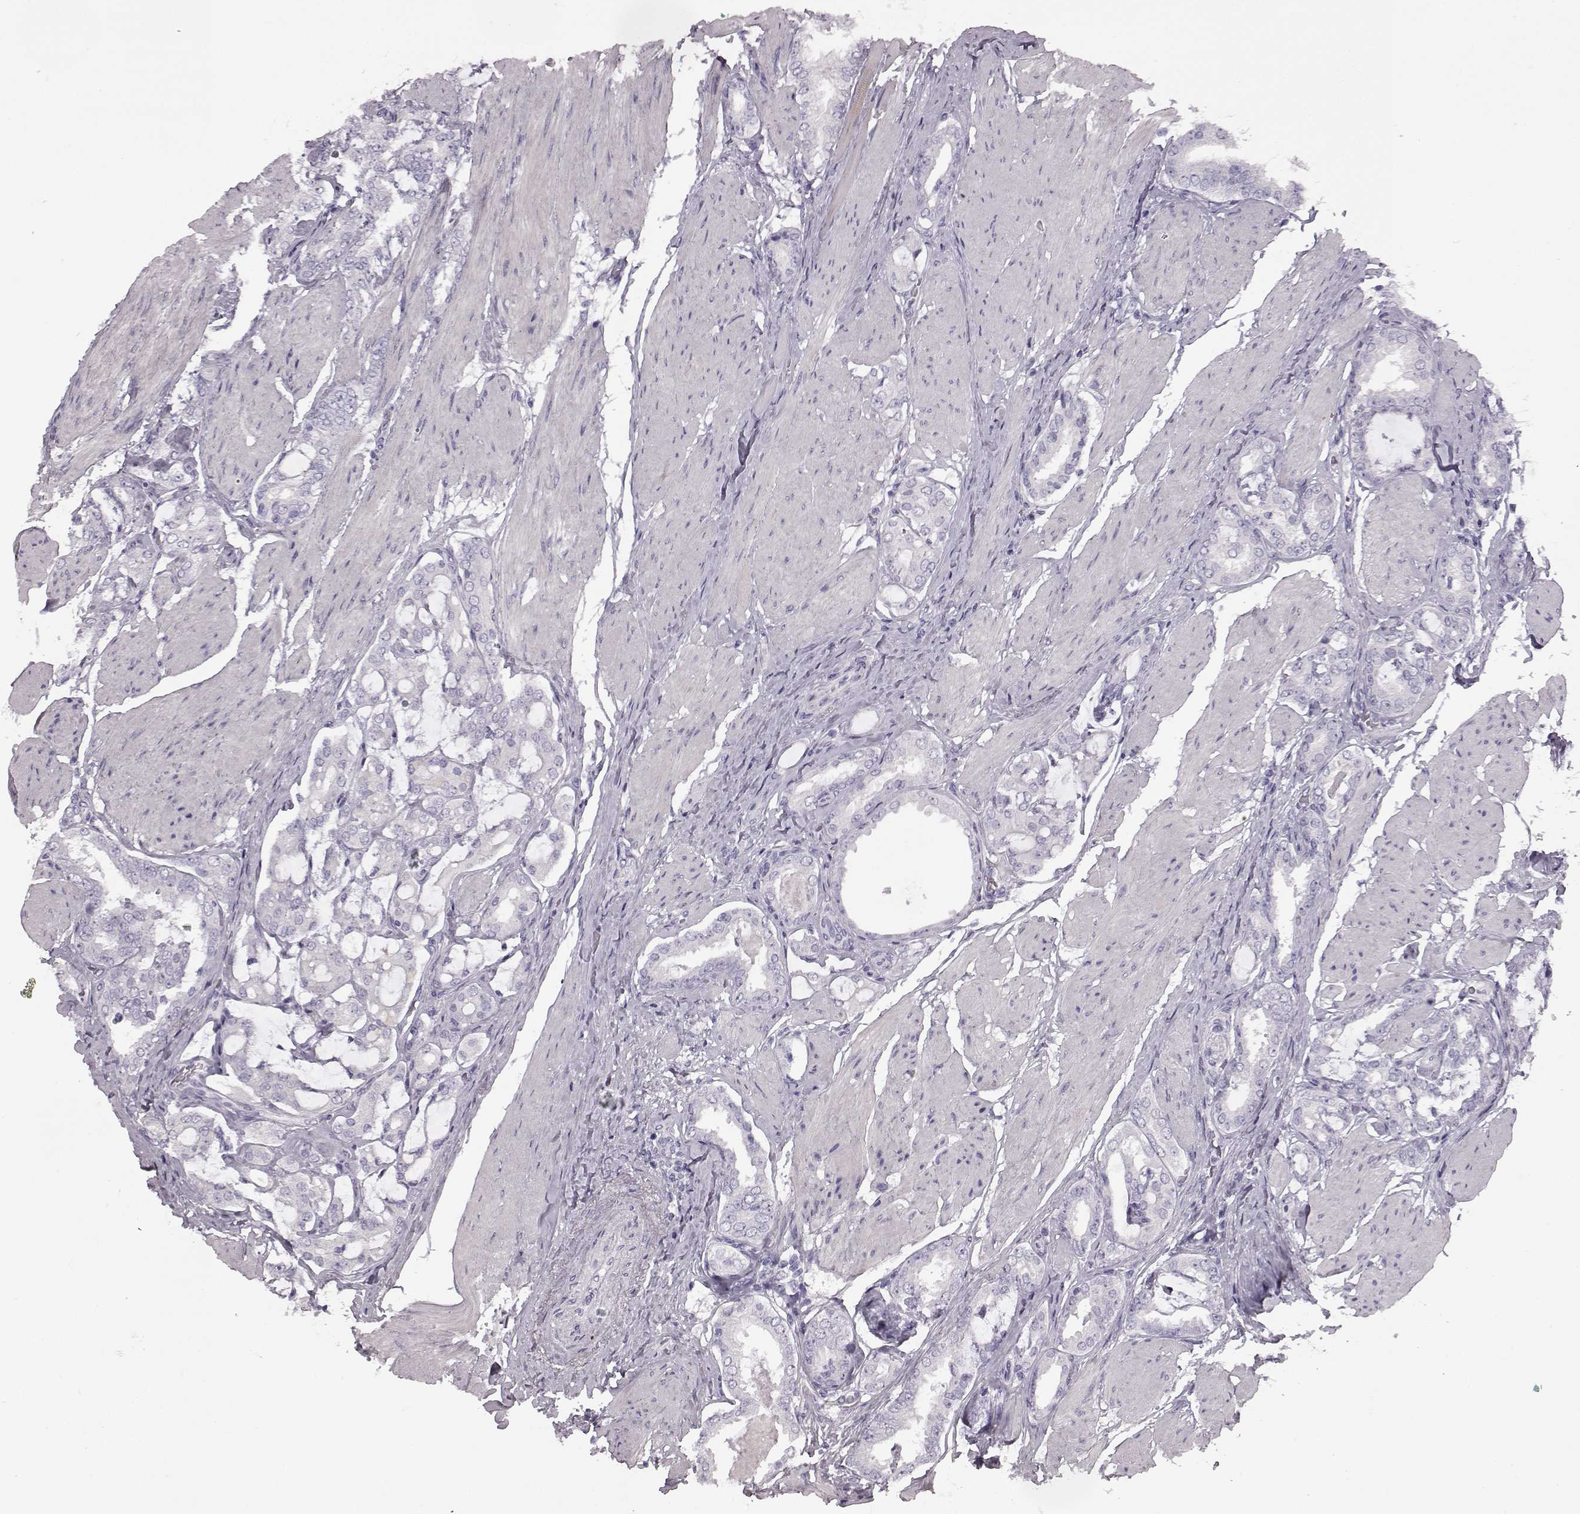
{"staining": {"intensity": "negative", "quantity": "none", "location": "none"}, "tissue": "prostate cancer", "cell_type": "Tumor cells", "image_type": "cancer", "snomed": [{"axis": "morphology", "description": "Adenocarcinoma, High grade"}, {"axis": "topography", "description": "Prostate"}], "caption": "This is an immunohistochemistry photomicrograph of human adenocarcinoma (high-grade) (prostate). There is no staining in tumor cells.", "gene": "ODAD4", "patient": {"sex": "male", "age": 63}}